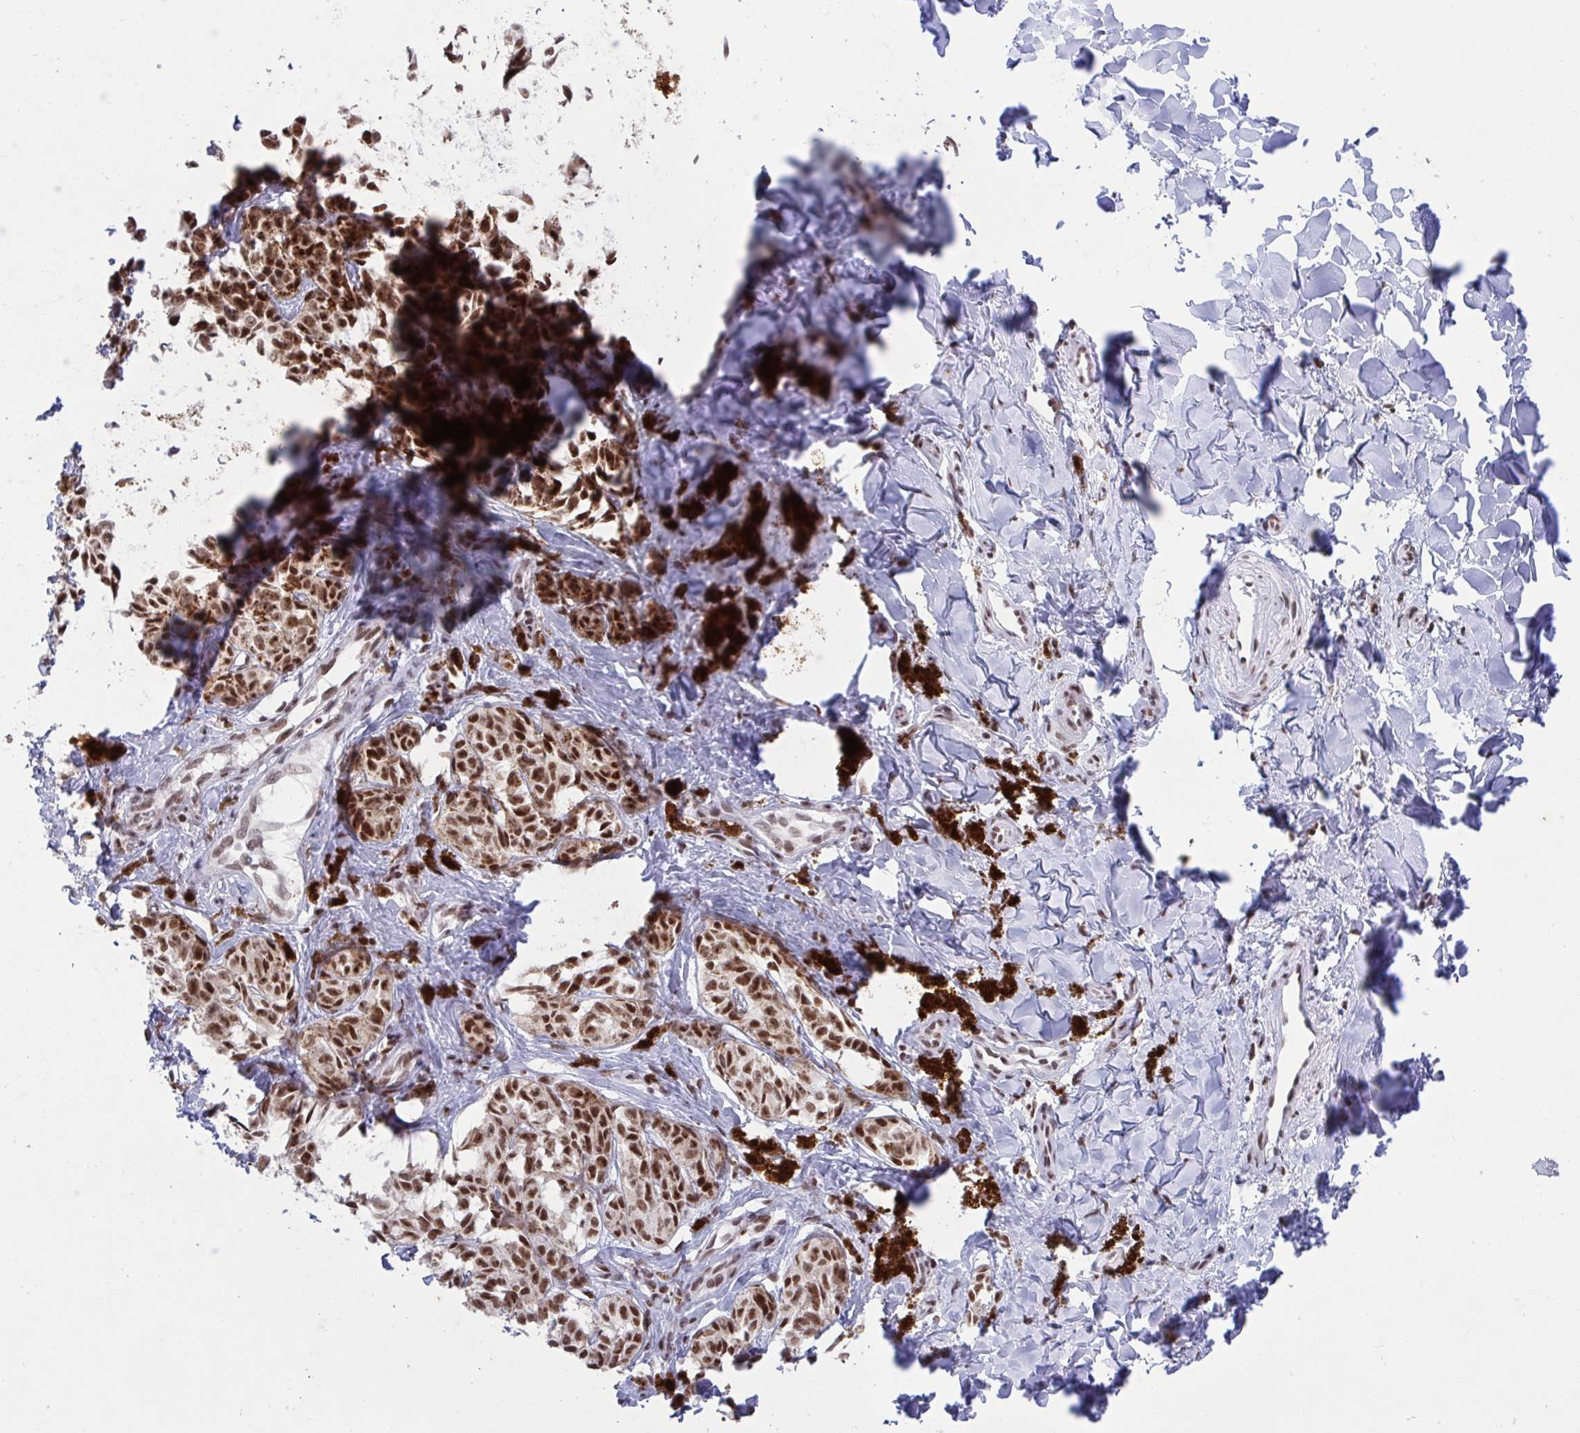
{"staining": {"intensity": "moderate", "quantity": ">75%", "location": "nuclear"}, "tissue": "melanoma", "cell_type": "Tumor cells", "image_type": "cancer", "snomed": [{"axis": "morphology", "description": "Malignant melanoma, NOS"}, {"axis": "topography", "description": "Skin"}], "caption": "Protein expression analysis of melanoma reveals moderate nuclear expression in about >75% of tumor cells.", "gene": "PHF10", "patient": {"sex": "female", "age": 65}}